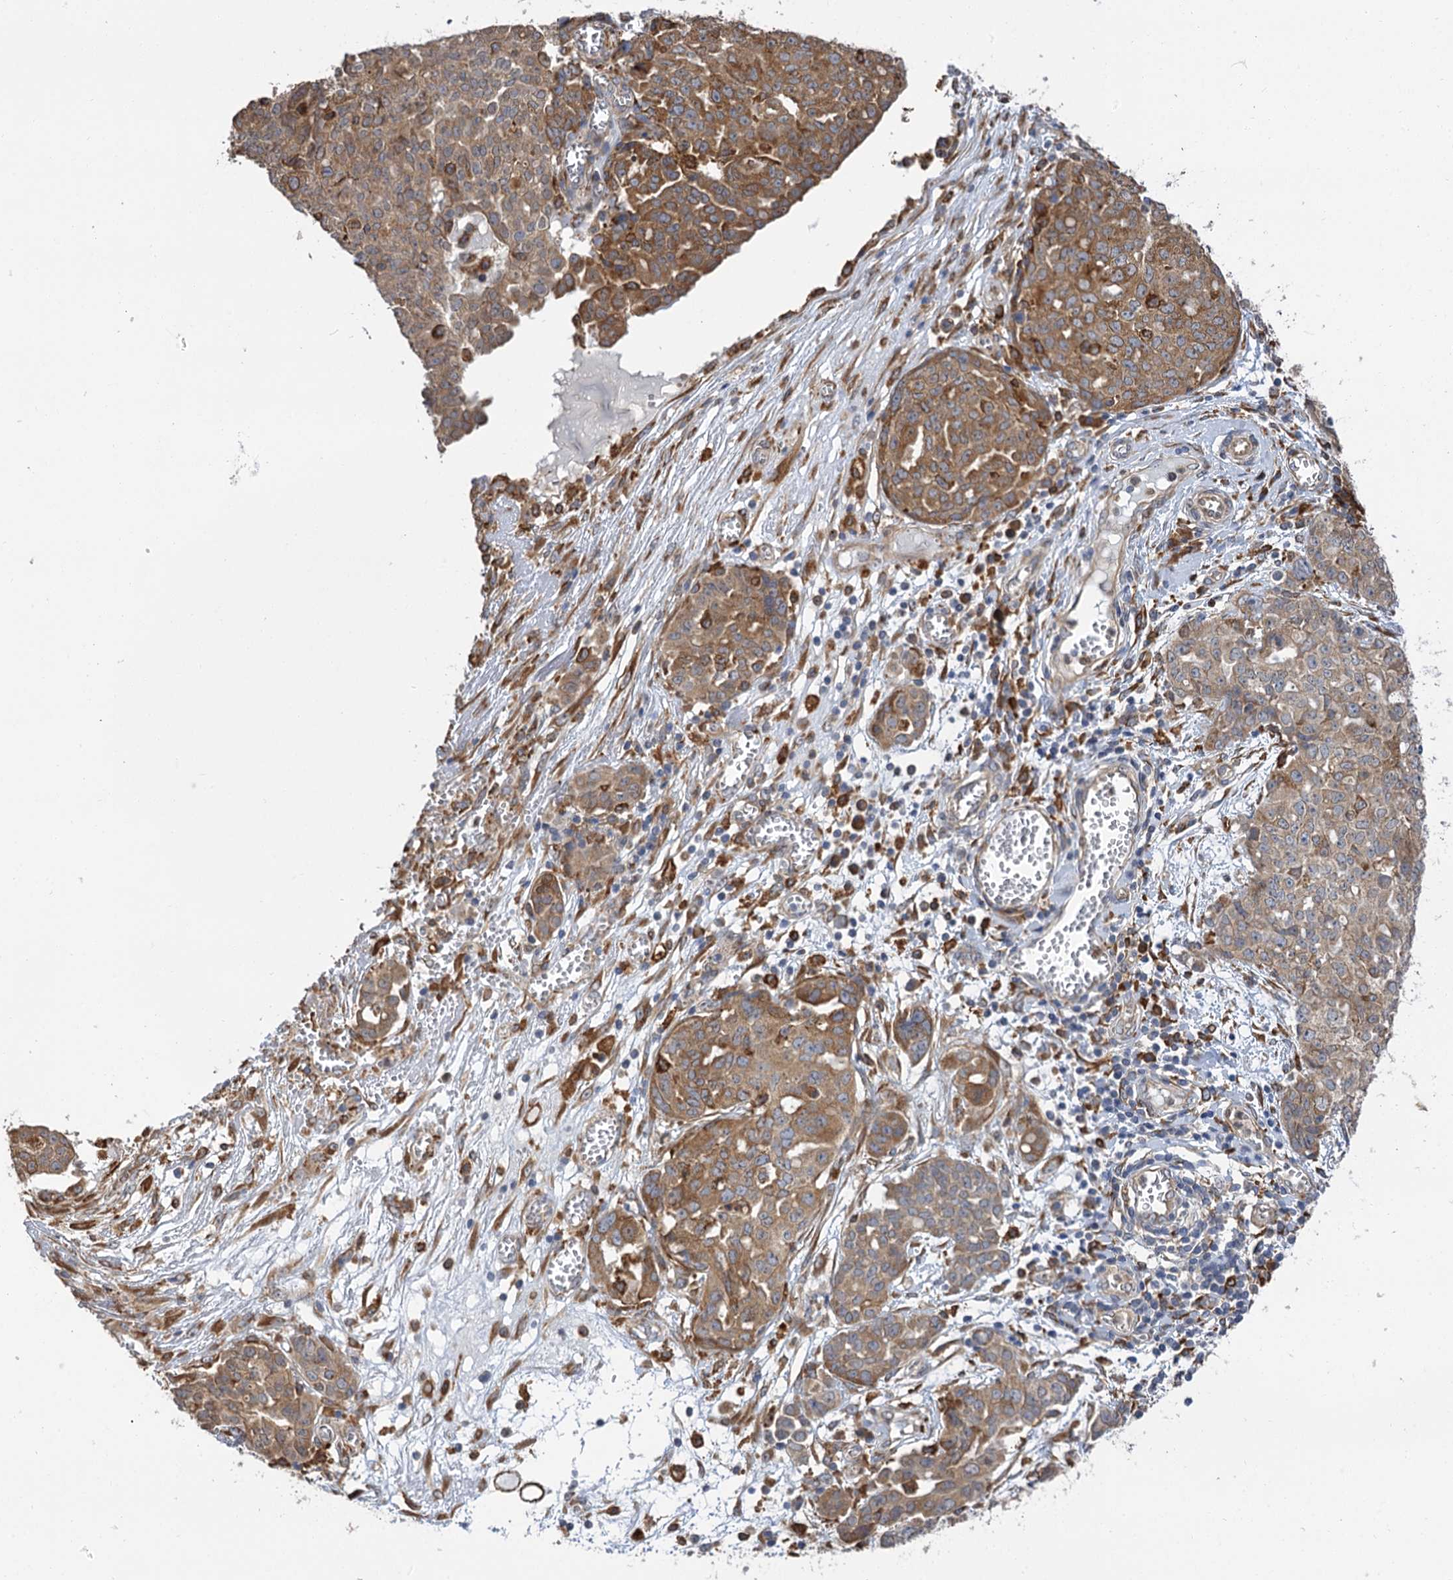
{"staining": {"intensity": "moderate", "quantity": ">75%", "location": "cytoplasmic/membranous"}, "tissue": "ovarian cancer", "cell_type": "Tumor cells", "image_type": "cancer", "snomed": [{"axis": "morphology", "description": "Cystadenocarcinoma, serous, NOS"}, {"axis": "topography", "description": "Soft tissue"}, {"axis": "topography", "description": "Ovary"}], "caption": "Immunohistochemical staining of human ovarian cancer displays moderate cytoplasmic/membranous protein expression in about >75% of tumor cells.", "gene": "PPIP5K2", "patient": {"sex": "female", "age": 57}}